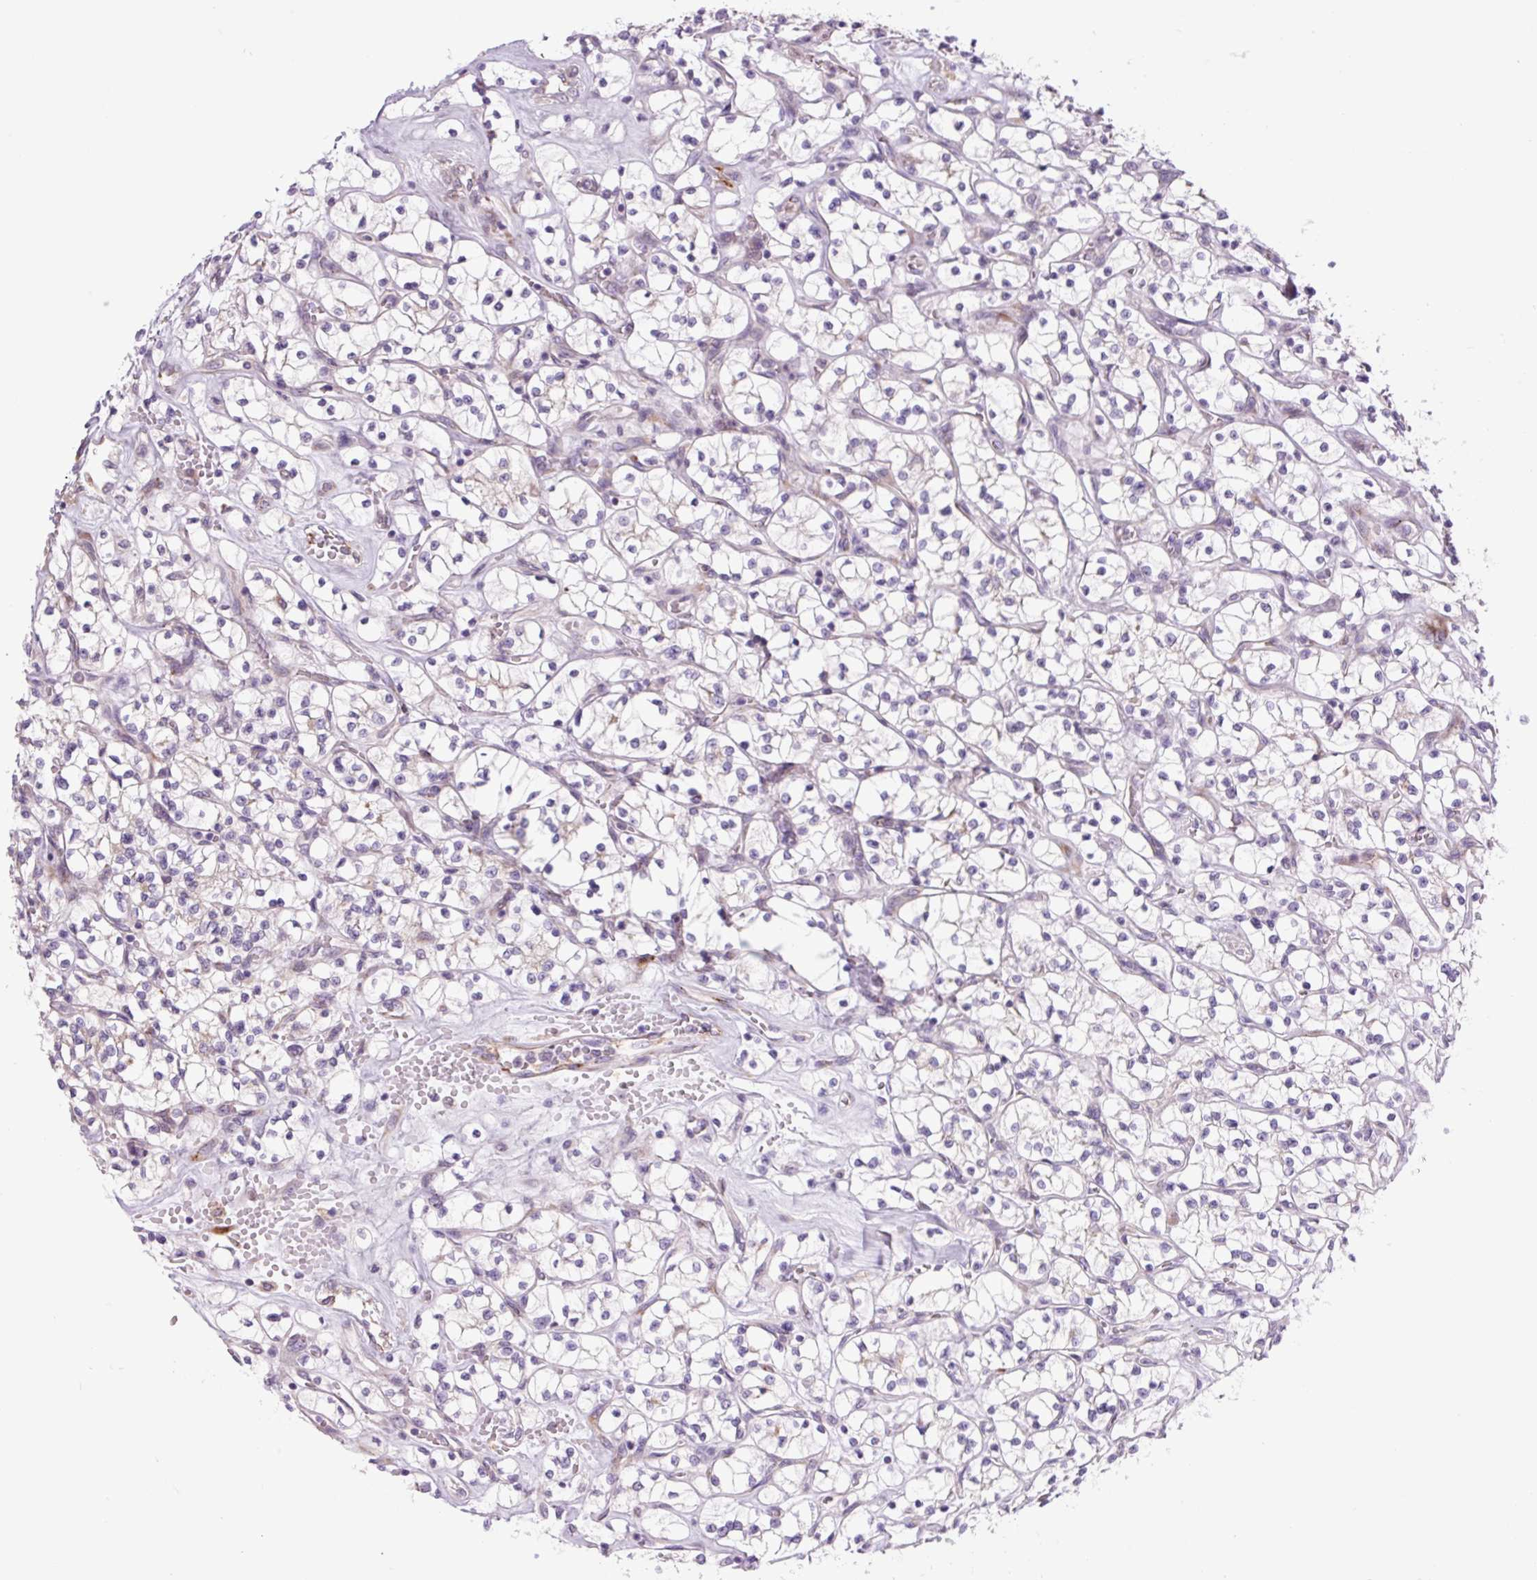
{"staining": {"intensity": "negative", "quantity": "none", "location": "none"}, "tissue": "renal cancer", "cell_type": "Tumor cells", "image_type": "cancer", "snomed": [{"axis": "morphology", "description": "Adenocarcinoma, NOS"}, {"axis": "topography", "description": "Kidney"}], "caption": "This histopathology image is of renal adenocarcinoma stained with immunohistochemistry (IHC) to label a protein in brown with the nuclei are counter-stained blue. There is no expression in tumor cells. Brightfield microscopy of immunohistochemistry (IHC) stained with DAB (3,3'-diaminobenzidine) (brown) and hematoxylin (blue), captured at high magnification.", "gene": "PLA2G4A", "patient": {"sex": "female", "age": 64}}